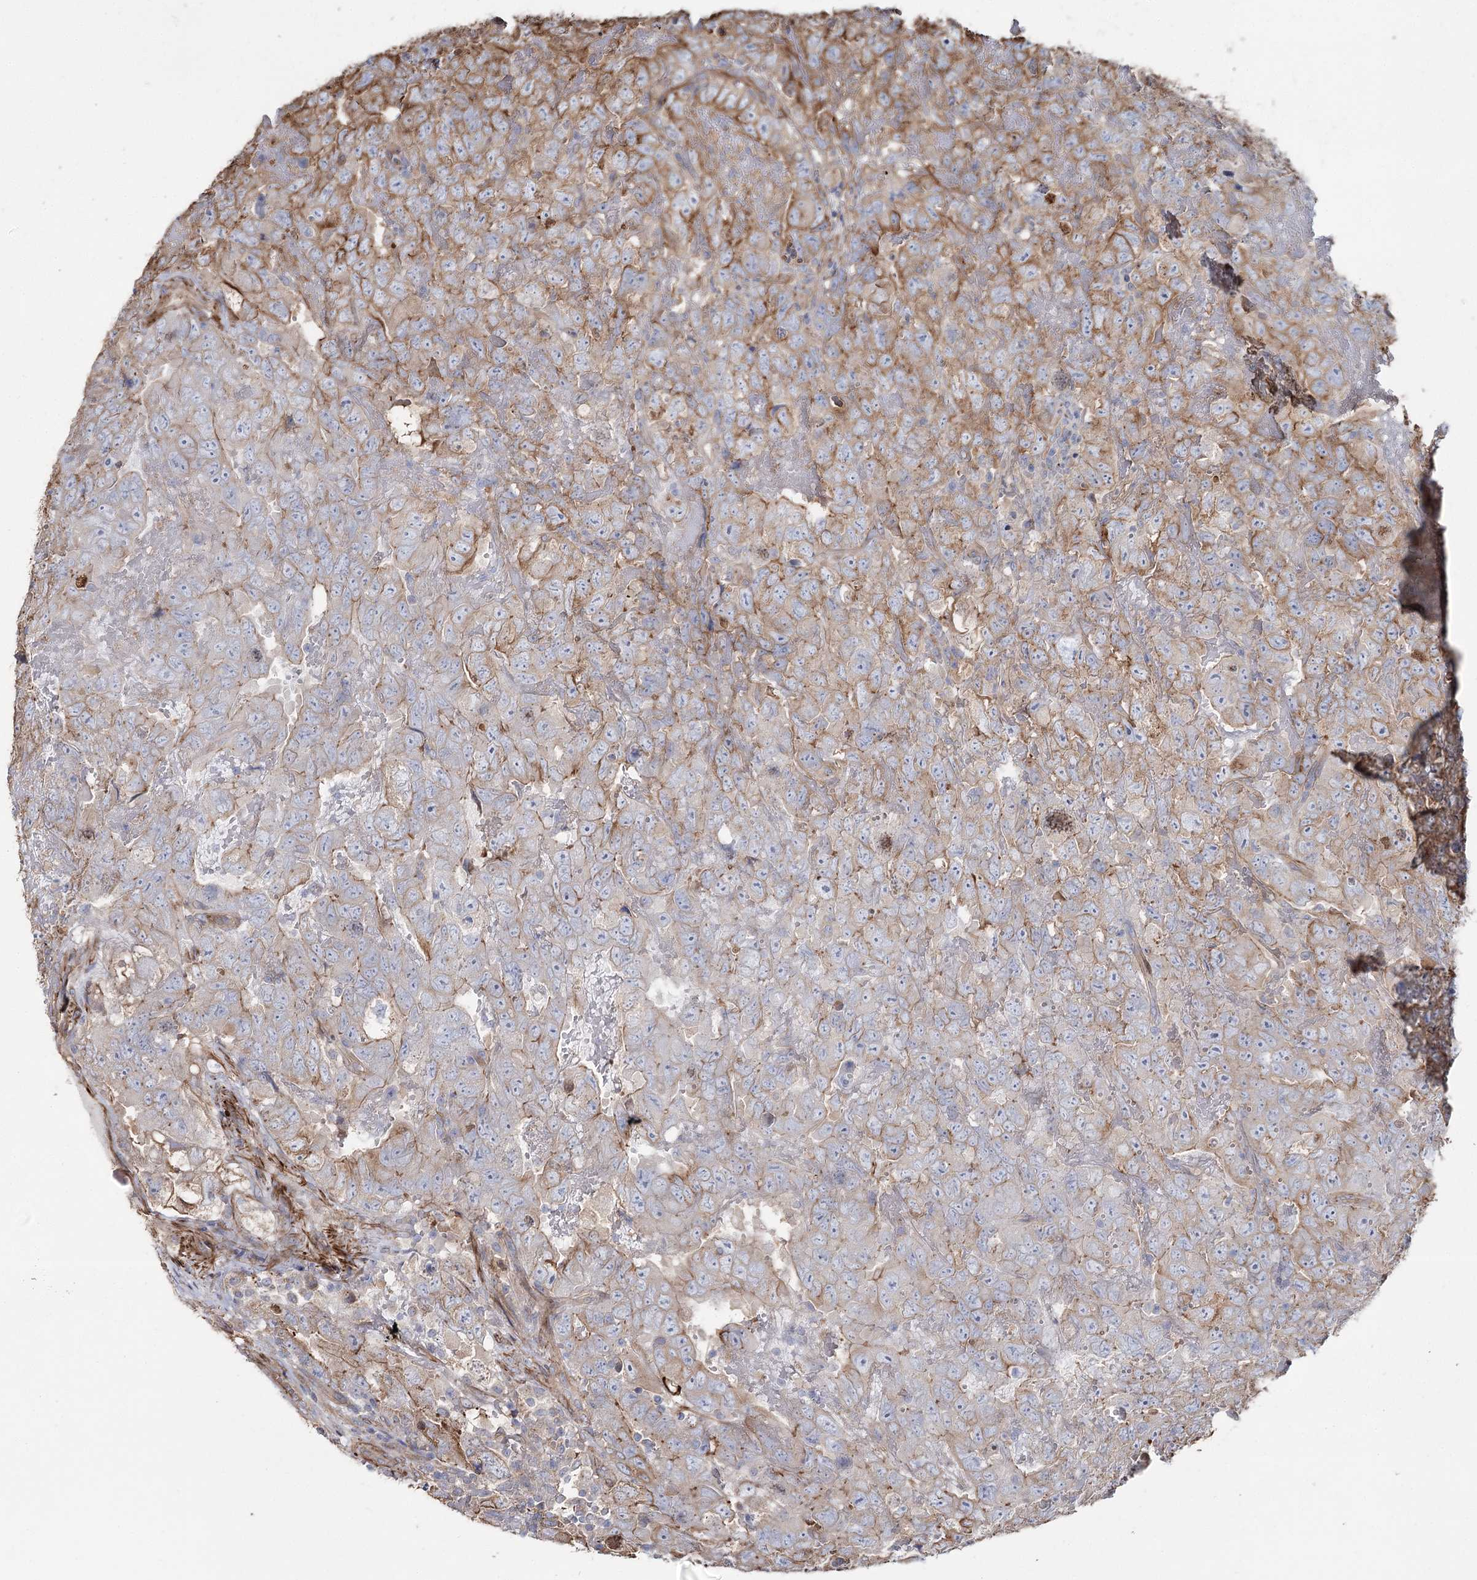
{"staining": {"intensity": "moderate", "quantity": "25%-75%", "location": "cytoplasmic/membranous"}, "tissue": "testis cancer", "cell_type": "Tumor cells", "image_type": "cancer", "snomed": [{"axis": "morphology", "description": "Carcinoma, Embryonal, NOS"}, {"axis": "topography", "description": "Testis"}], "caption": "Protein expression analysis of testis cancer shows moderate cytoplasmic/membranous staining in about 25%-75% of tumor cells.", "gene": "SUMF1", "patient": {"sex": "male", "age": 45}}